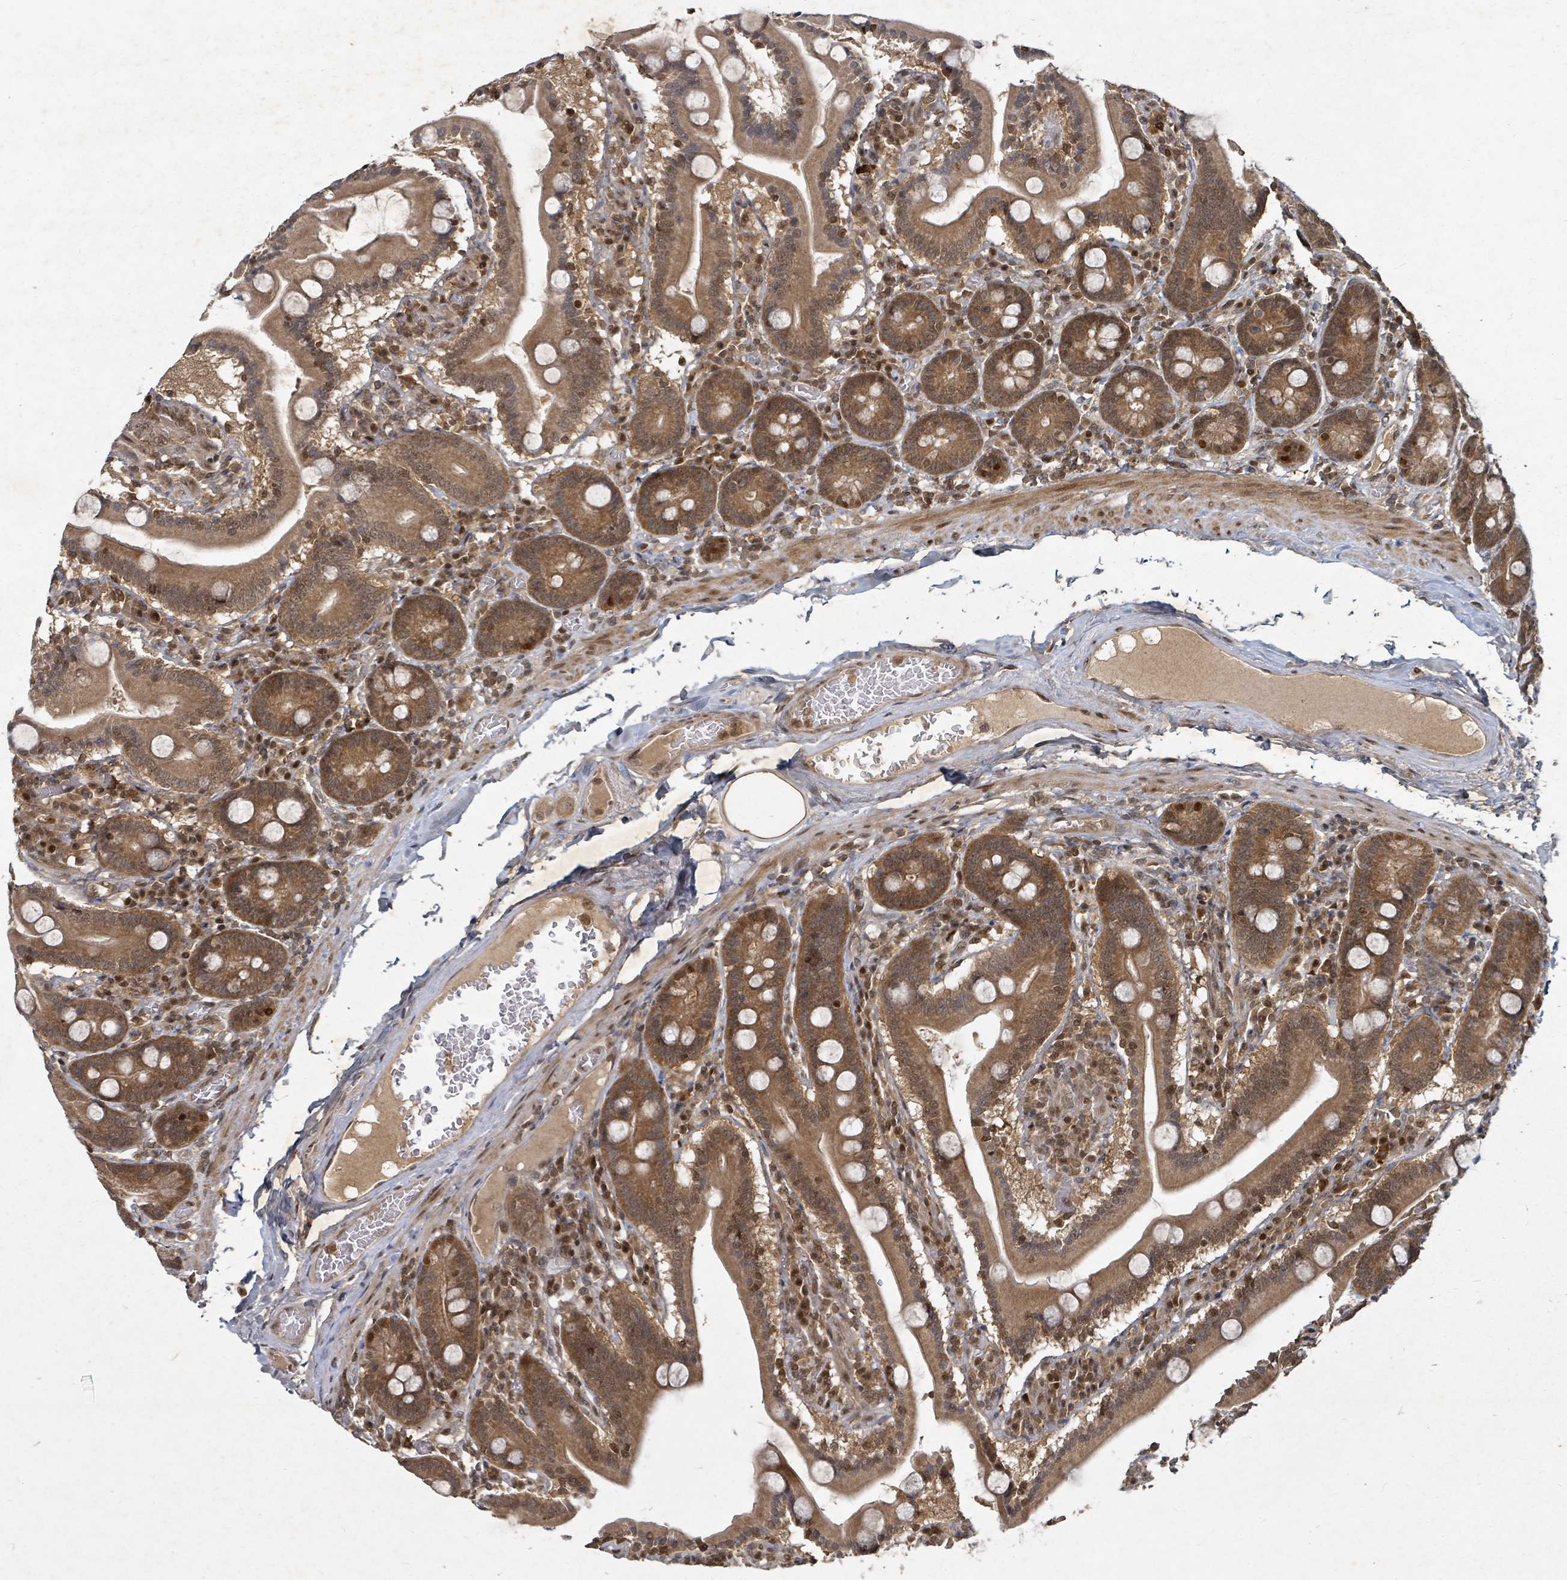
{"staining": {"intensity": "moderate", "quantity": ">75%", "location": "cytoplasmic/membranous,nuclear"}, "tissue": "duodenum", "cell_type": "Glandular cells", "image_type": "normal", "snomed": [{"axis": "morphology", "description": "Normal tissue, NOS"}, {"axis": "topography", "description": "Duodenum"}], "caption": "Protein expression analysis of benign human duodenum reveals moderate cytoplasmic/membranous,nuclear expression in approximately >75% of glandular cells.", "gene": "KDM4E", "patient": {"sex": "male", "age": 55}}